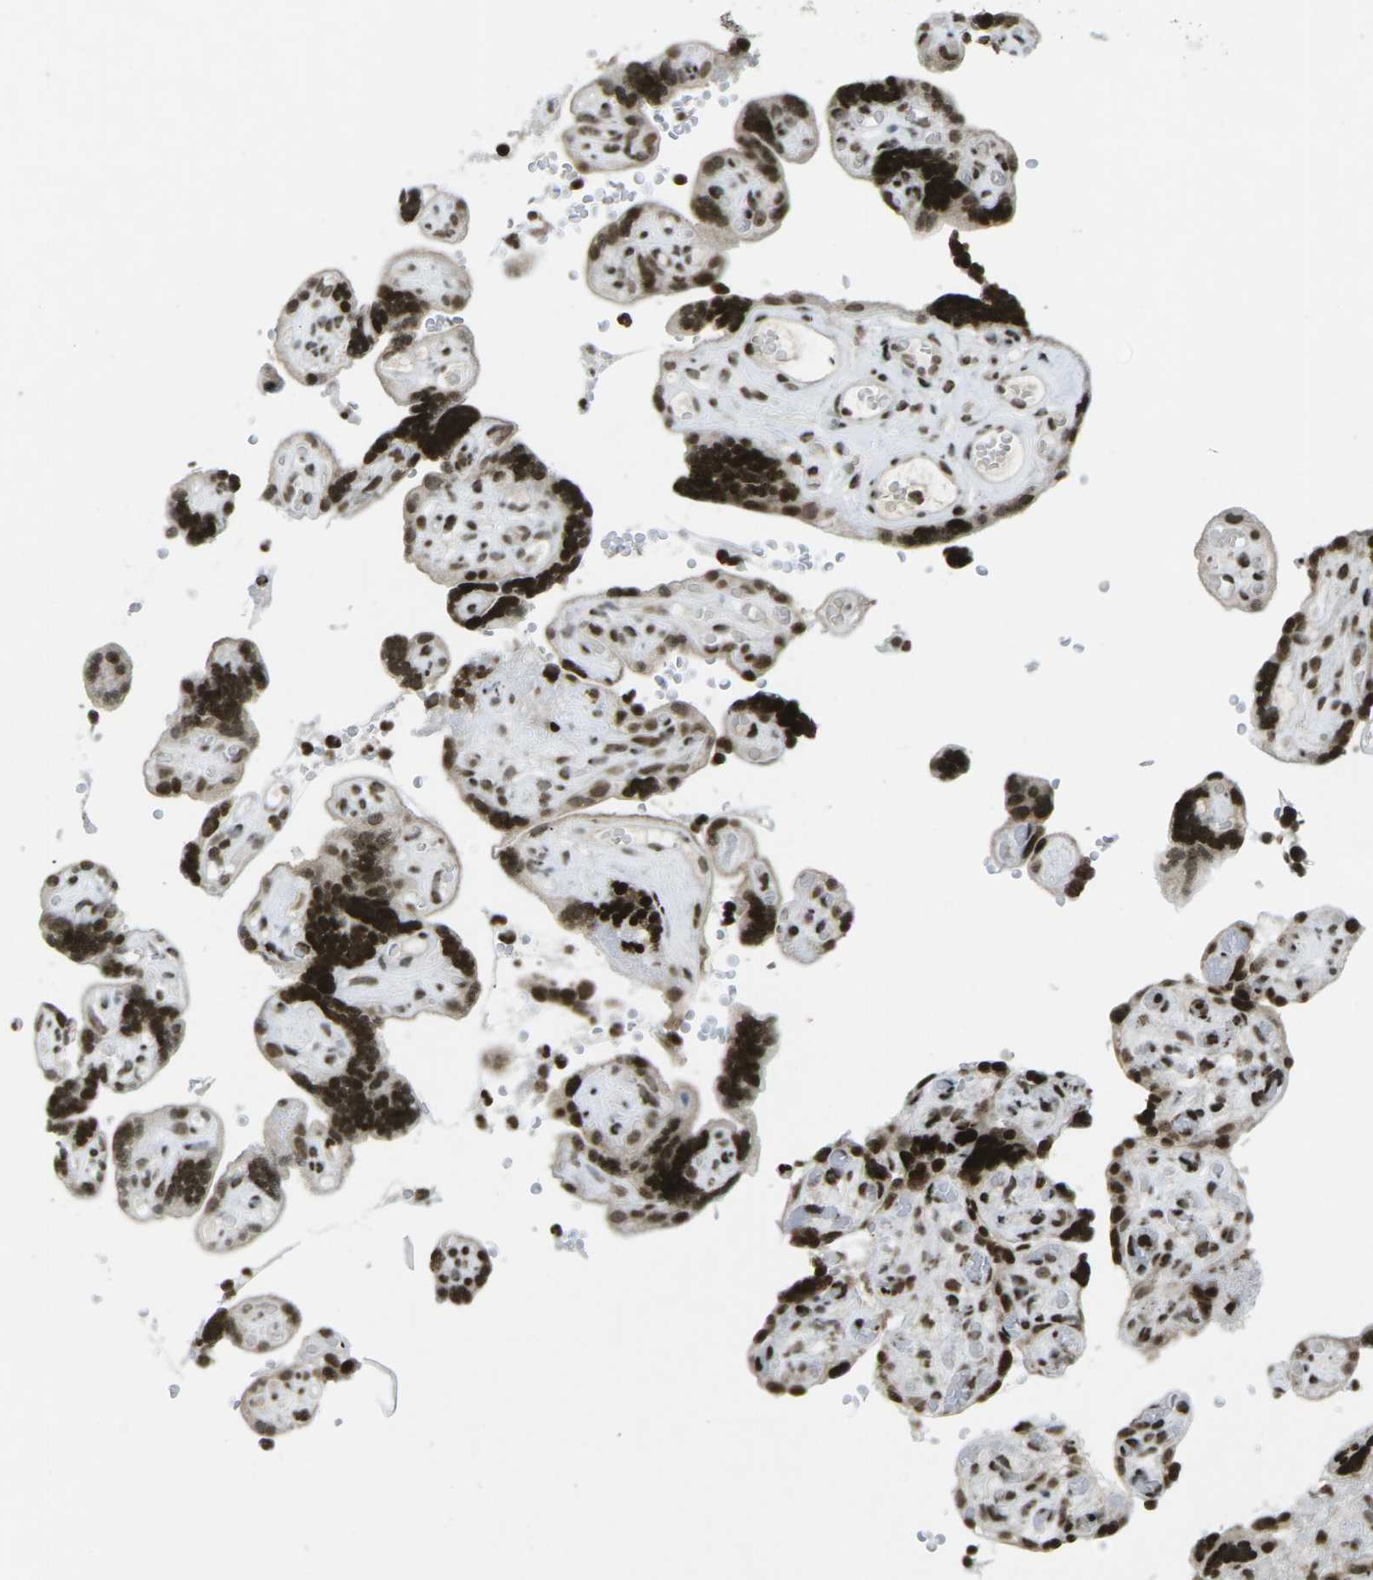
{"staining": {"intensity": "moderate", "quantity": "25%-75%", "location": "nuclear"}, "tissue": "placenta", "cell_type": "Decidual cells", "image_type": "normal", "snomed": [{"axis": "morphology", "description": "Normal tissue, NOS"}, {"axis": "topography", "description": "Placenta"}], "caption": "This is a histology image of immunohistochemistry staining of unremarkable placenta, which shows moderate expression in the nuclear of decidual cells.", "gene": "EME1", "patient": {"sex": "female", "age": 30}}